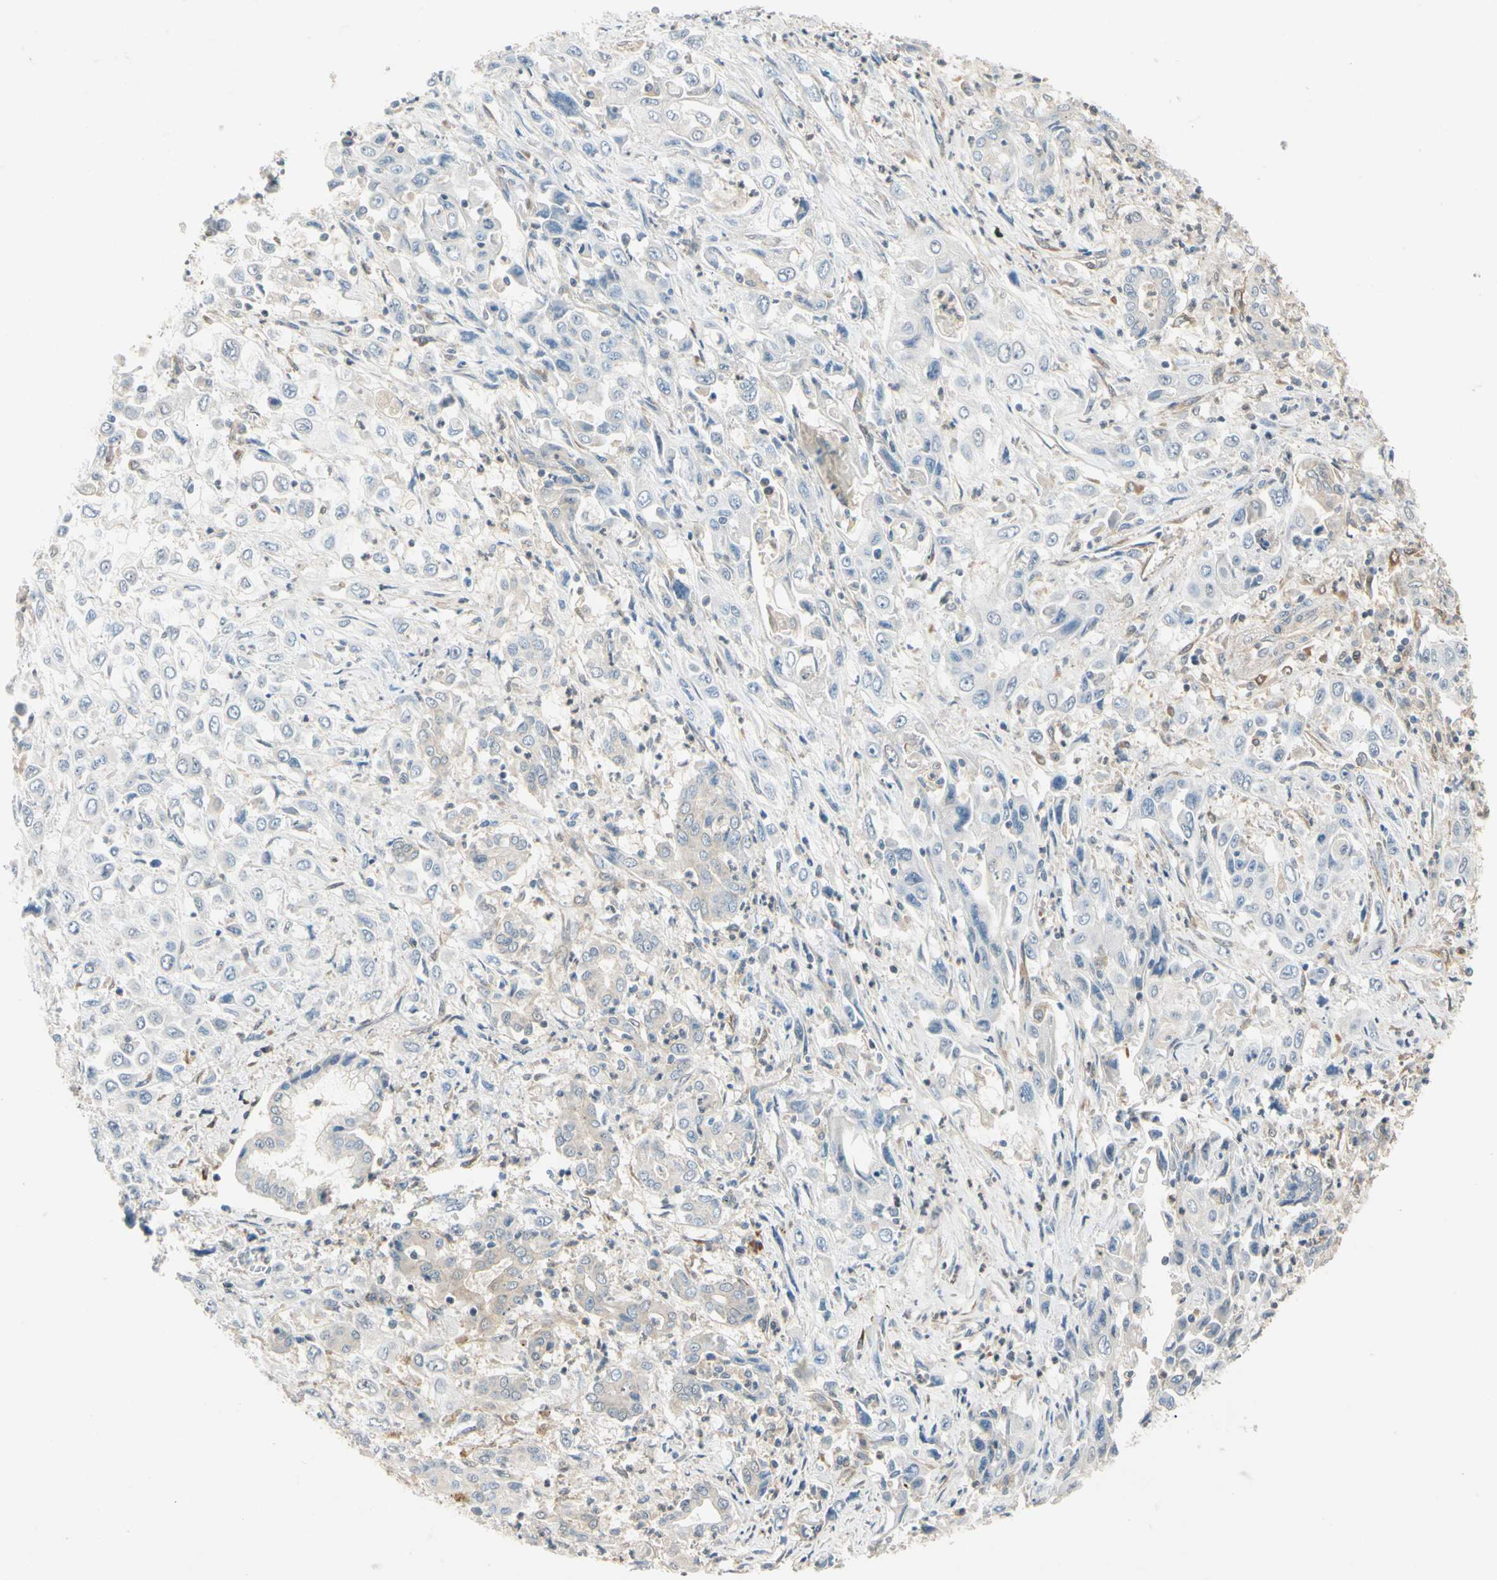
{"staining": {"intensity": "weak", "quantity": "<25%", "location": "cytoplasmic/membranous"}, "tissue": "pancreatic cancer", "cell_type": "Tumor cells", "image_type": "cancer", "snomed": [{"axis": "morphology", "description": "Adenocarcinoma, NOS"}, {"axis": "topography", "description": "Pancreas"}], "caption": "Immunohistochemical staining of pancreatic cancer (adenocarcinoma) displays no significant expression in tumor cells.", "gene": "WIPI1", "patient": {"sex": "male", "age": 70}}